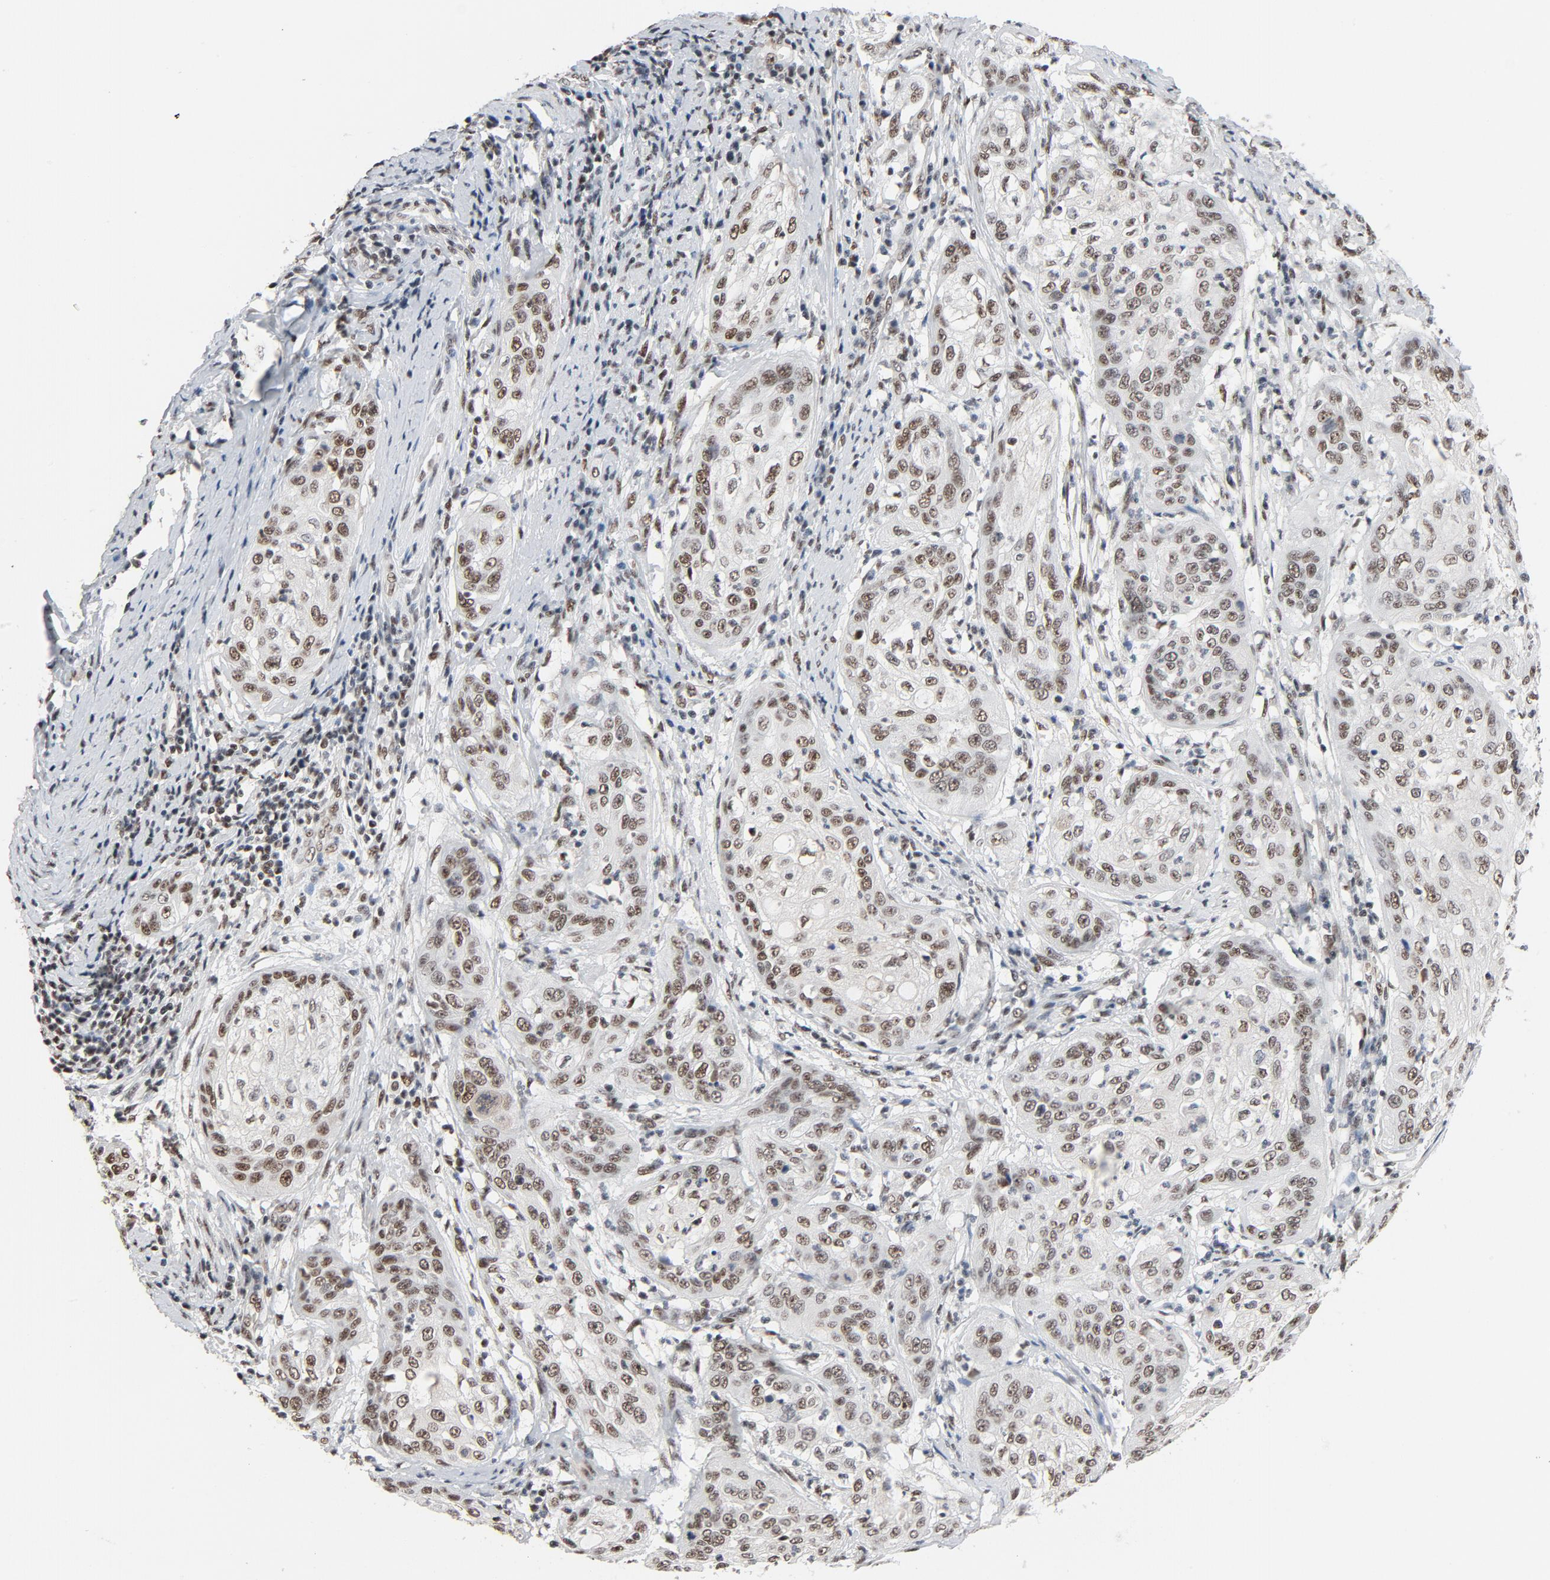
{"staining": {"intensity": "moderate", "quantity": ">75%", "location": "nuclear"}, "tissue": "cervical cancer", "cell_type": "Tumor cells", "image_type": "cancer", "snomed": [{"axis": "morphology", "description": "Squamous cell carcinoma, NOS"}, {"axis": "topography", "description": "Cervix"}], "caption": "This is a histology image of IHC staining of cervical squamous cell carcinoma, which shows moderate positivity in the nuclear of tumor cells.", "gene": "MRE11", "patient": {"sex": "female", "age": 41}}